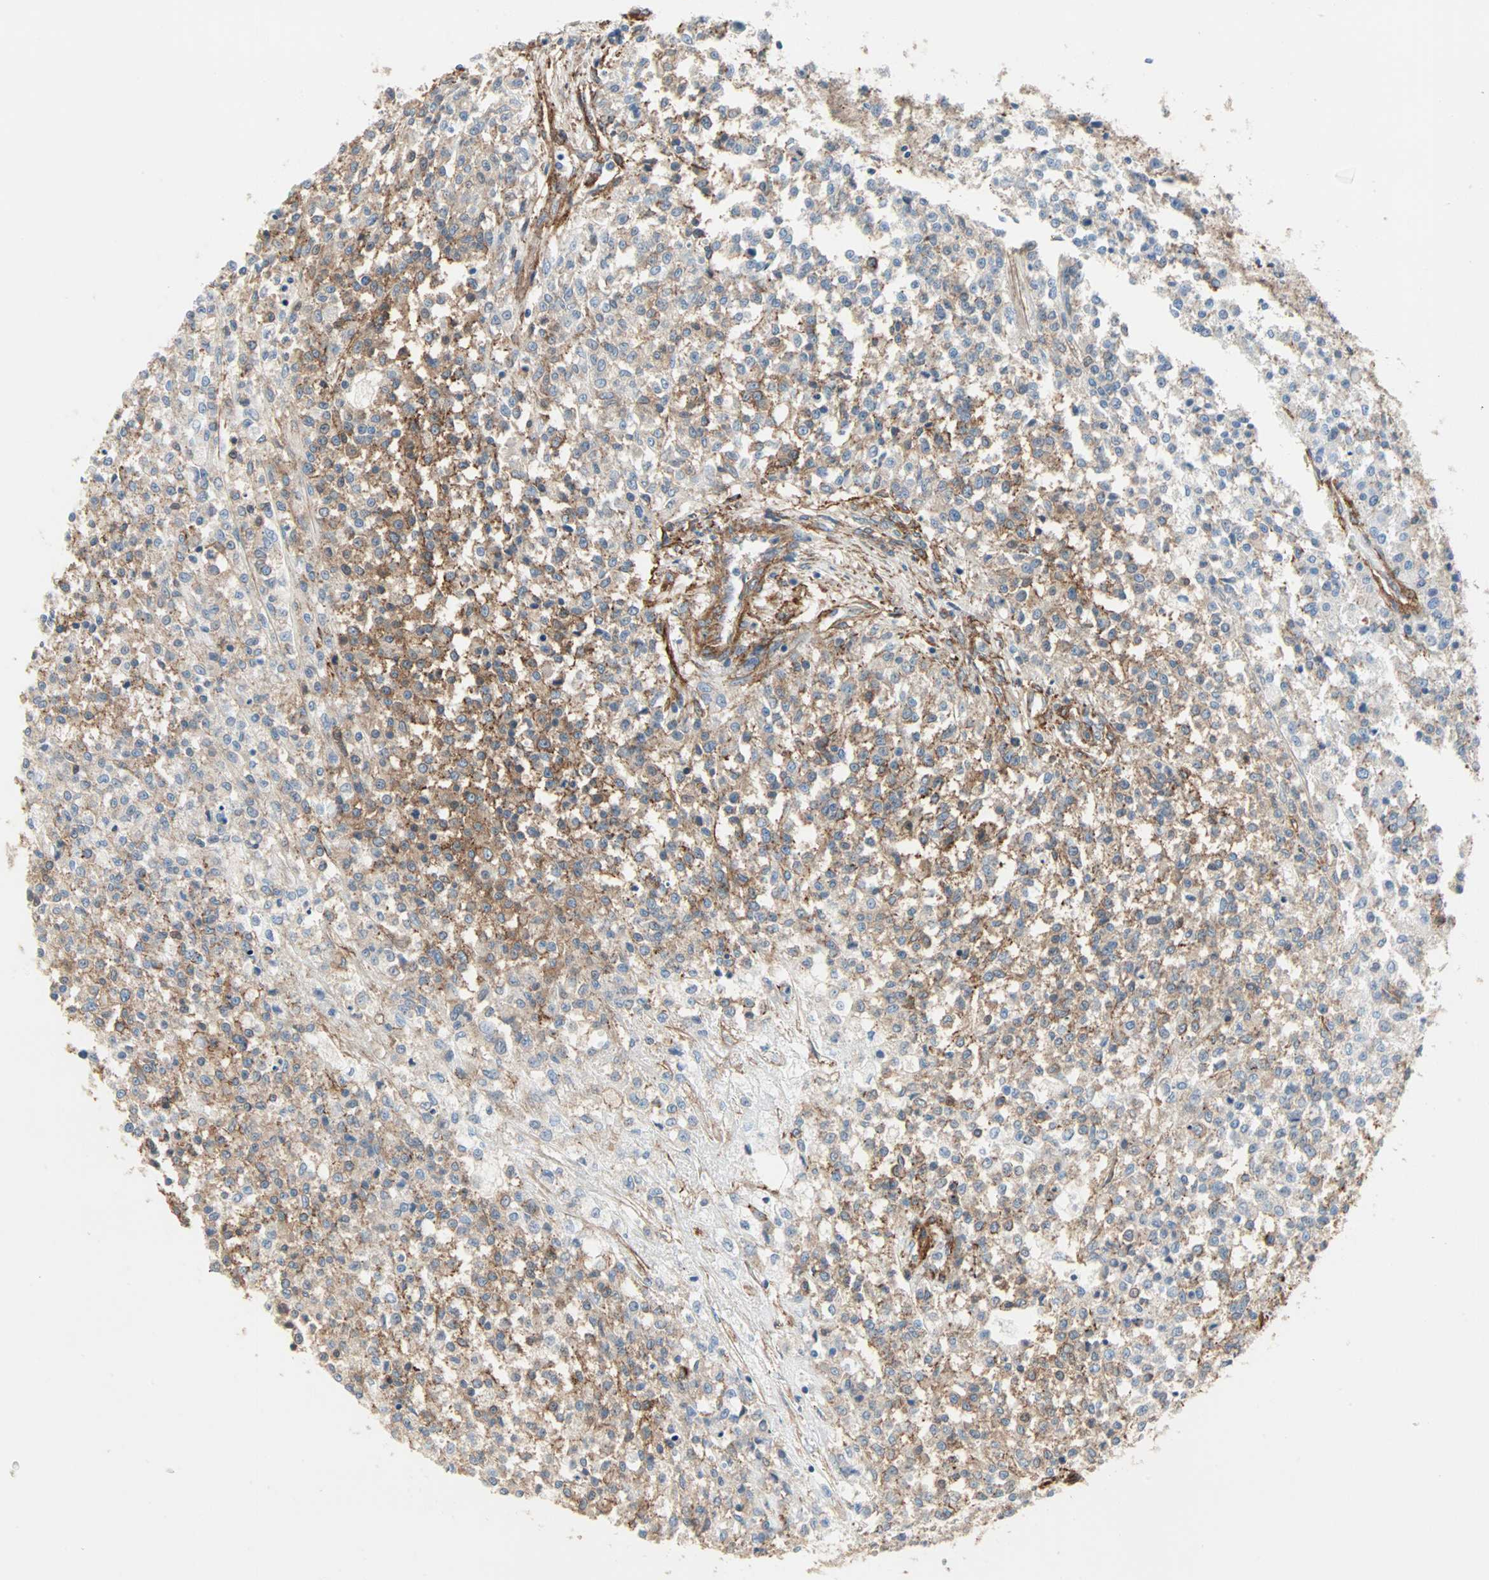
{"staining": {"intensity": "moderate", "quantity": ">75%", "location": "cytoplasmic/membranous"}, "tissue": "testis cancer", "cell_type": "Tumor cells", "image_type": "cancer", "snomed": [{"axis": "morphology", "description": "Seminoma, NOS"}, {"axis": "topography", "description": "Testis"}], "caption": "Seminoma (testis) stained with immunohistochemistry demonstrates moderate cytoplasmic/membranous expression in about >75% of tumor cells.", "gene": "EPB41L2", "patient": {"sex": "male", "age": 59}}